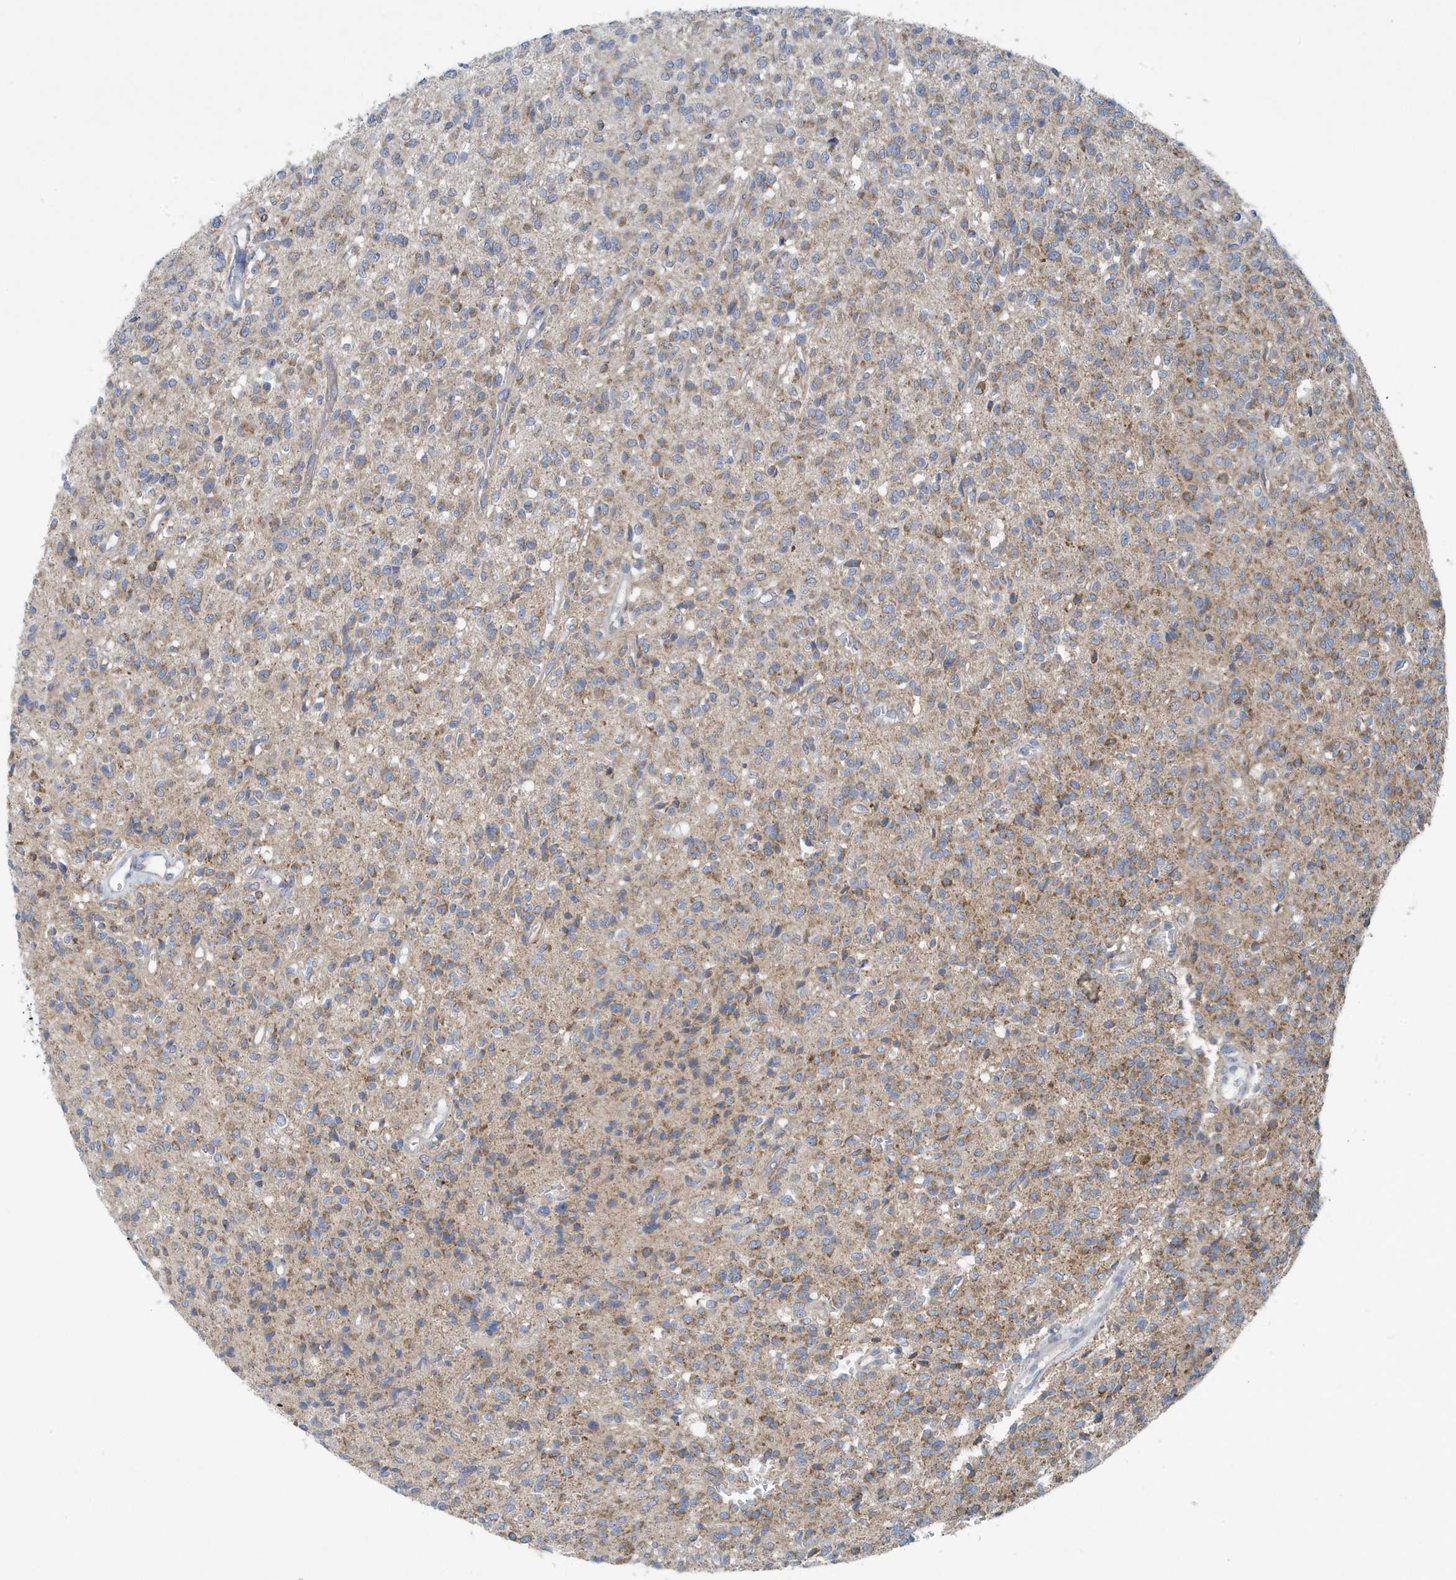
{"staining": {"intensity": "moderate", "quantity": ">75%", "location": "cytoplasmic/membranous"}, "tissue": "glioma", "cell_type": "Tumor cells", "image_type": "cancer", "snomed": [{"axis": "morphology", "description": "Glioma, malignant, High grade"}, {"axis": "topography", "description": "Brain"}], "caption": "A medium amount of moderate cytoplasmic/membranous positivity is identified in about >75% of tumor cells in glioma tissue.", "gene": "PPM1M", "patient": {"sex": "male", "age": 34}}